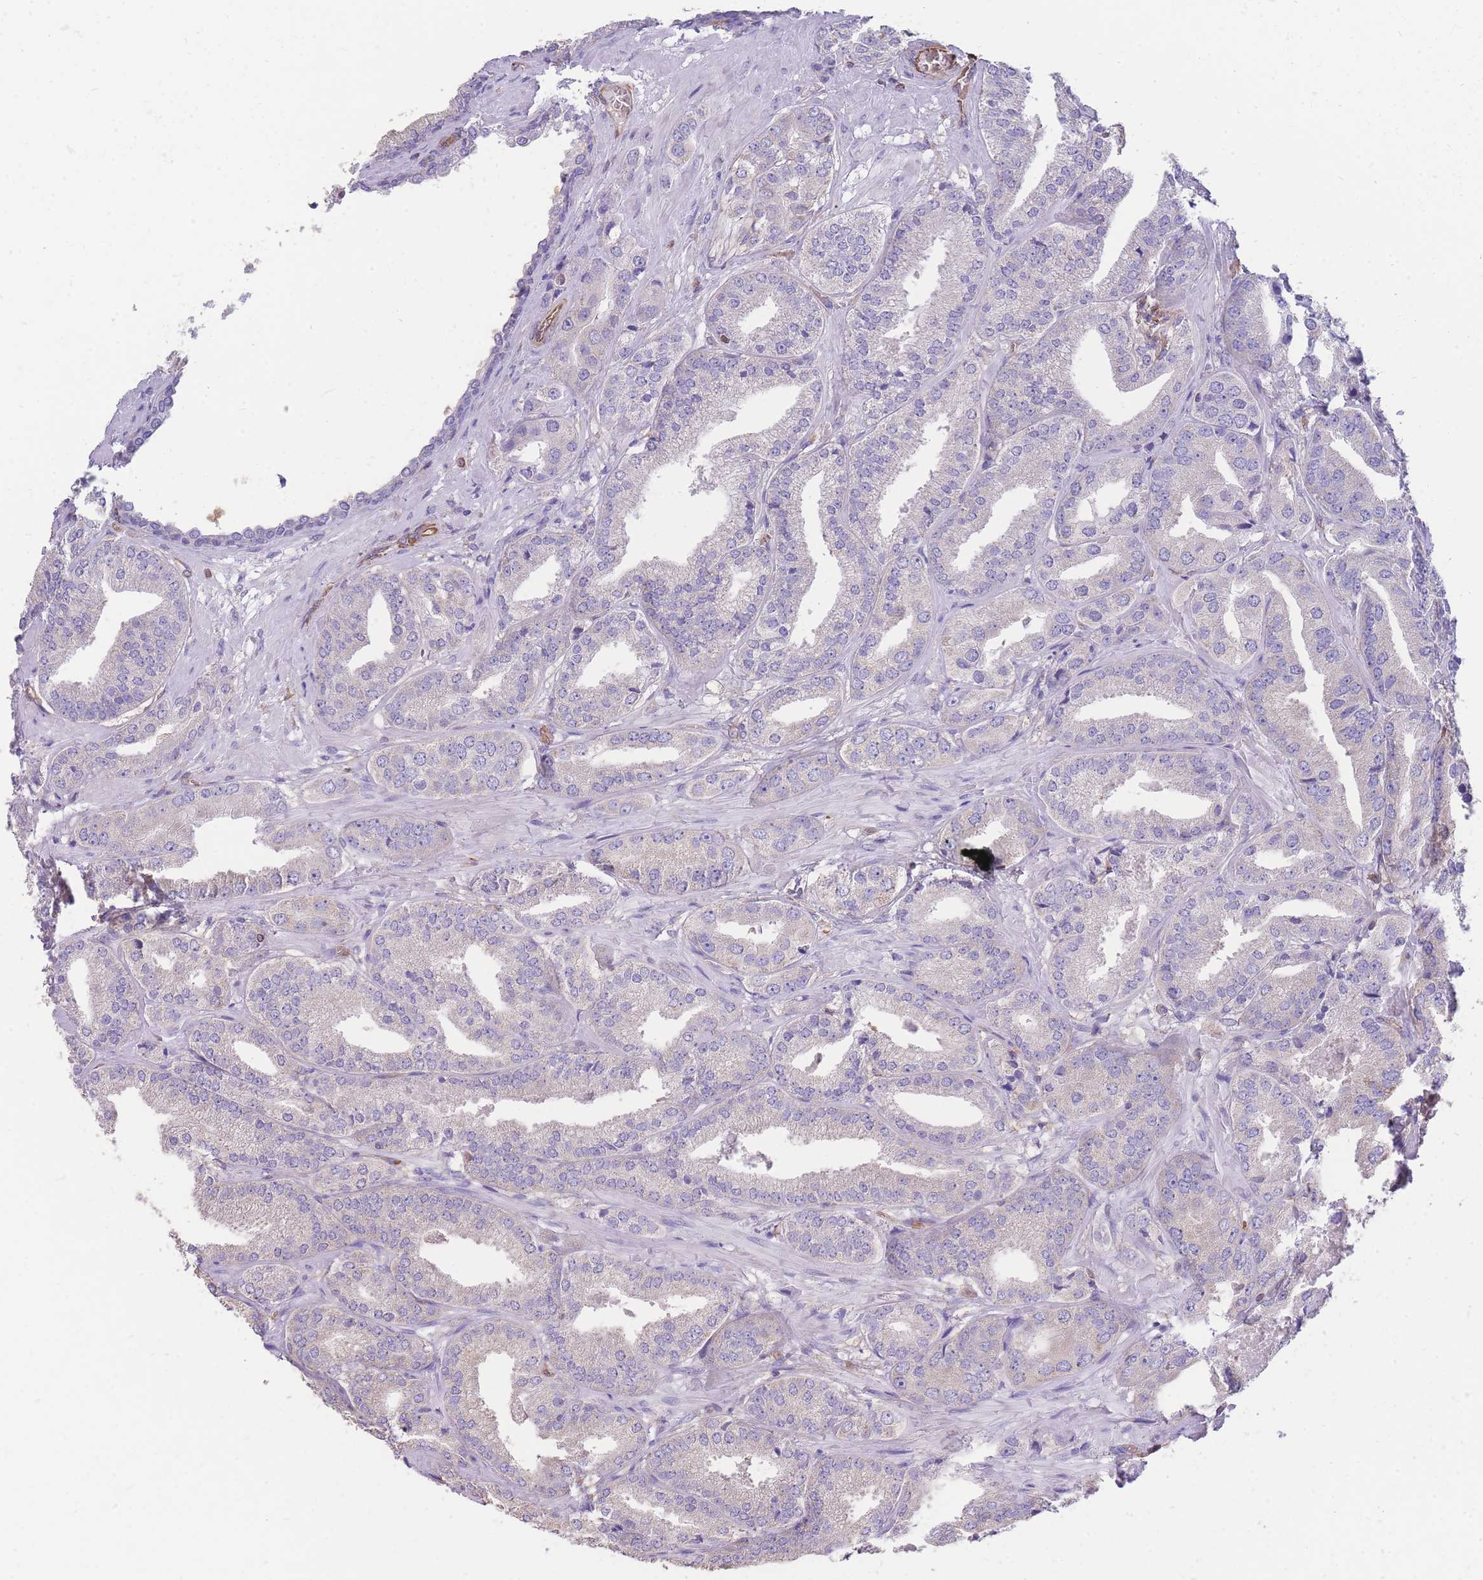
{"staining": {"intensity": "negative", "quantity": "none", "location": "none"}, "tissue": "prostate cancer", "cell_type": "Tumor cells", "image_type": "cancer", "snomed": [{"axis": "morphology", "description": "Adenocarcinoma, High grade"}, {"axis": "topography", "description": "Prostate"}], "caption": "High power microscopy photomicrograph of an immunohistochemistry histopathology image of prostate high-grade adenocarcinoma, revealing no significant expression in tumor cells.", "gene": "ANKRD53", "patient": {"sex": "male", "age": 63}}